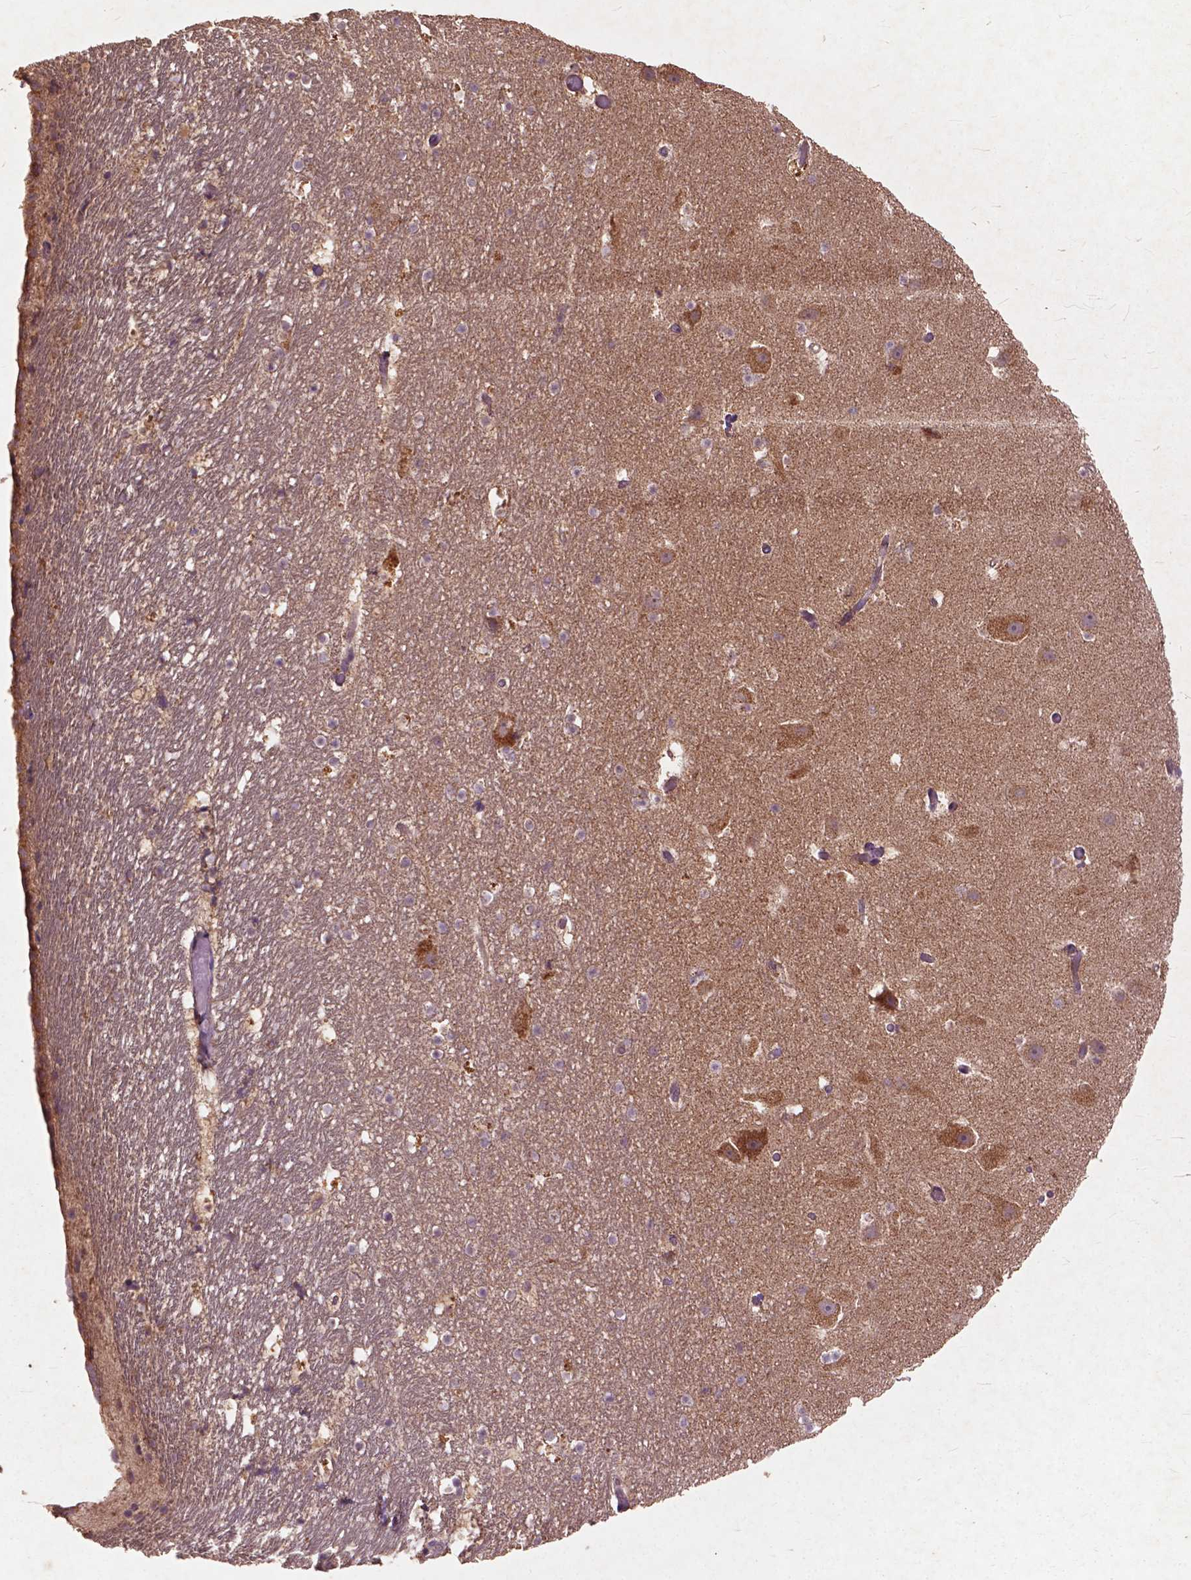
{"staining": {"intensity": "negative", "quantity": "none", "location": "none"}, "tissue": "hippocampus", "cell_type": "Glial cells", "image_type": "normal", "snomed": [{"axis": "morphology", "description": "Normal tissue, NOS"}, {"axis": "topography", "description": "Hippocampus"}], "caption": "The image shows no staining of glial cells in unremarkable hippocampus.", "gene": "ST6GALNAC5", "patient": {"sex": "male", "age": 26}}